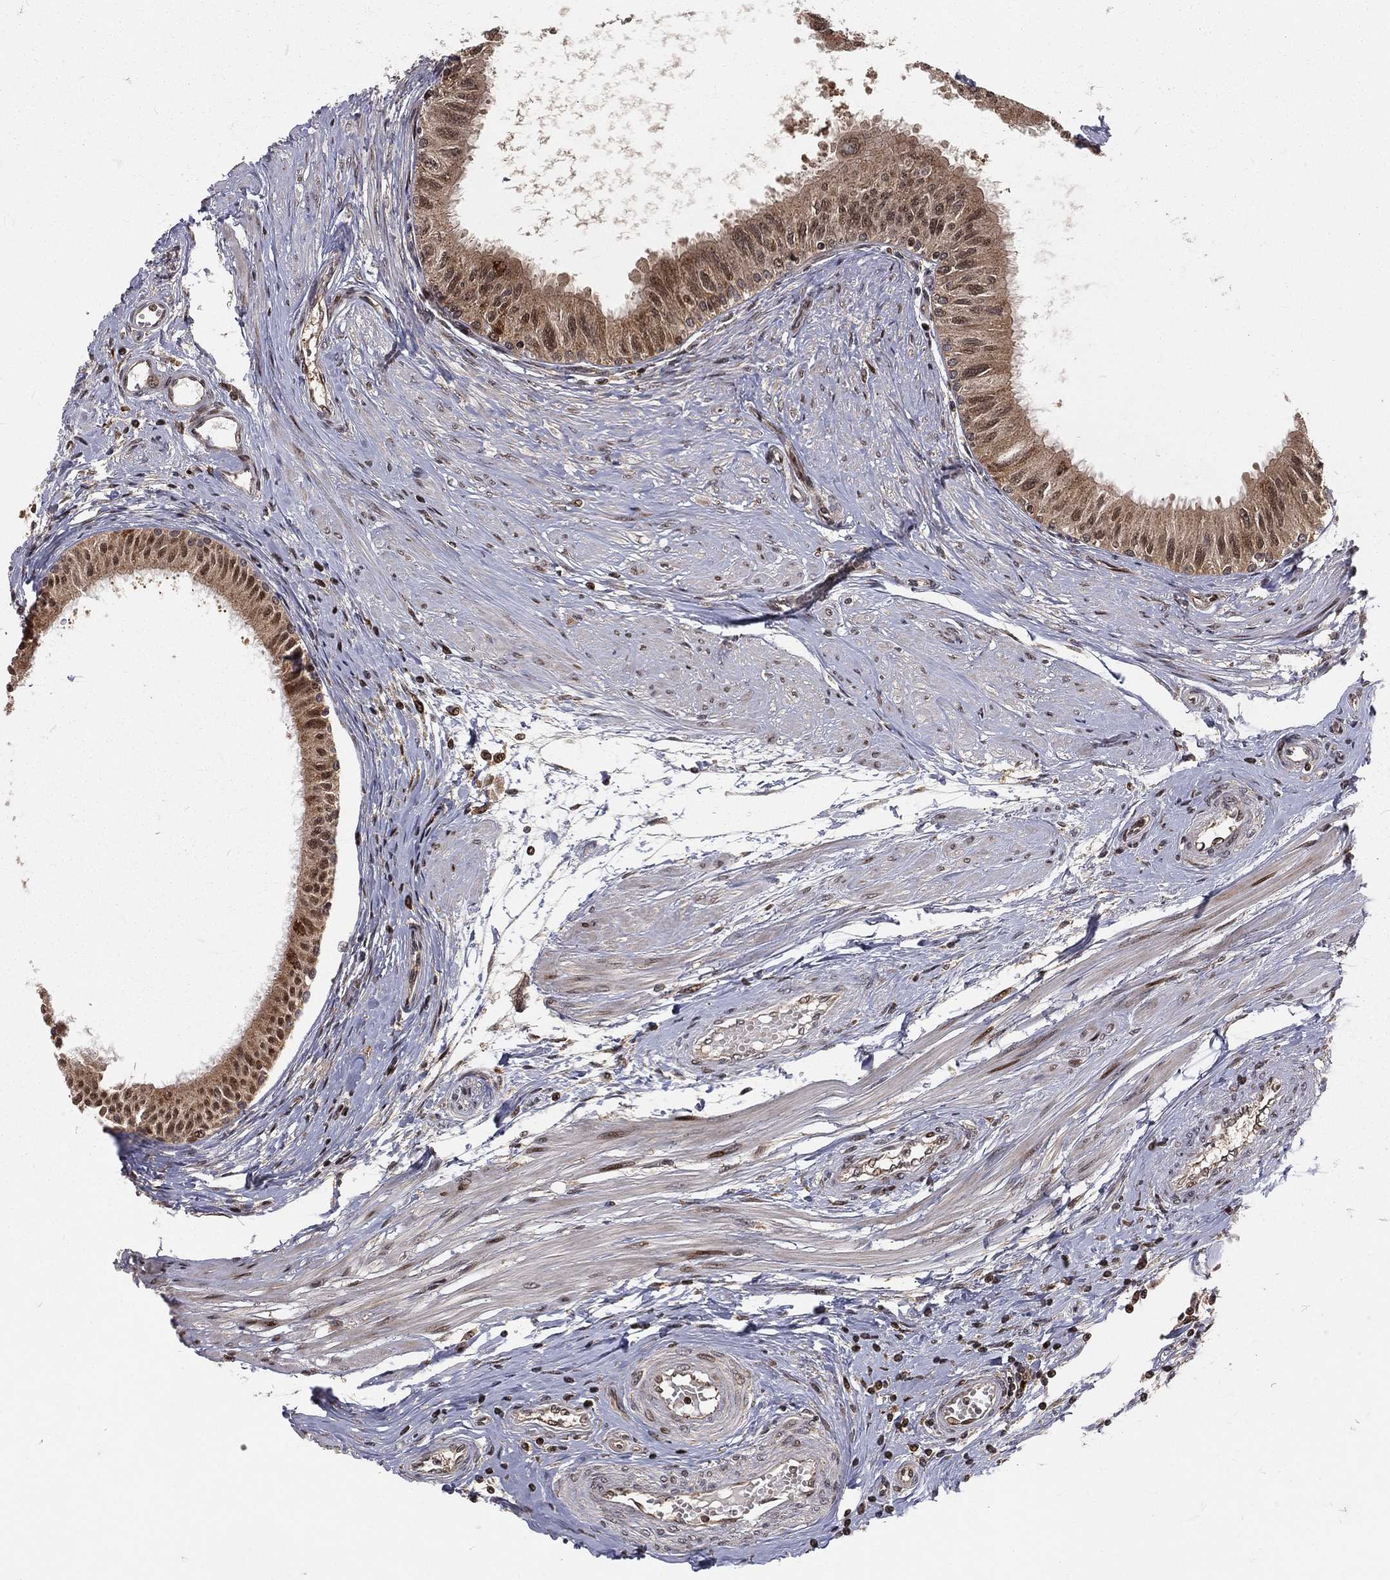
{"staining": {"intensity": "moderate", "quantity": ">75%", "location": "cytoplasmic/membranous"}, "tissue": "epididymis", "cell_type": "Glandular cells", "image_type": "normal", "snomed": [{"axis": "morphology", "description": "Normal tissue, NOS"}, {"axis": "morphology", "description": "Seminoma, NOS"}, {"axis": "topography", "description": "Testis"}, {"axis": "topography", "description": "Epididymis"}], "caption": "This image demonstrates unremarkable epididymis stained with immunohistochemistry to label a protein in brown. The cytoplasmic/membranous of glandular cells show moderate positivity for the protein. Nuclei are counter-stained blue.", "gene": "MDM2", "patient": {"sex": "male", "age": 61}}